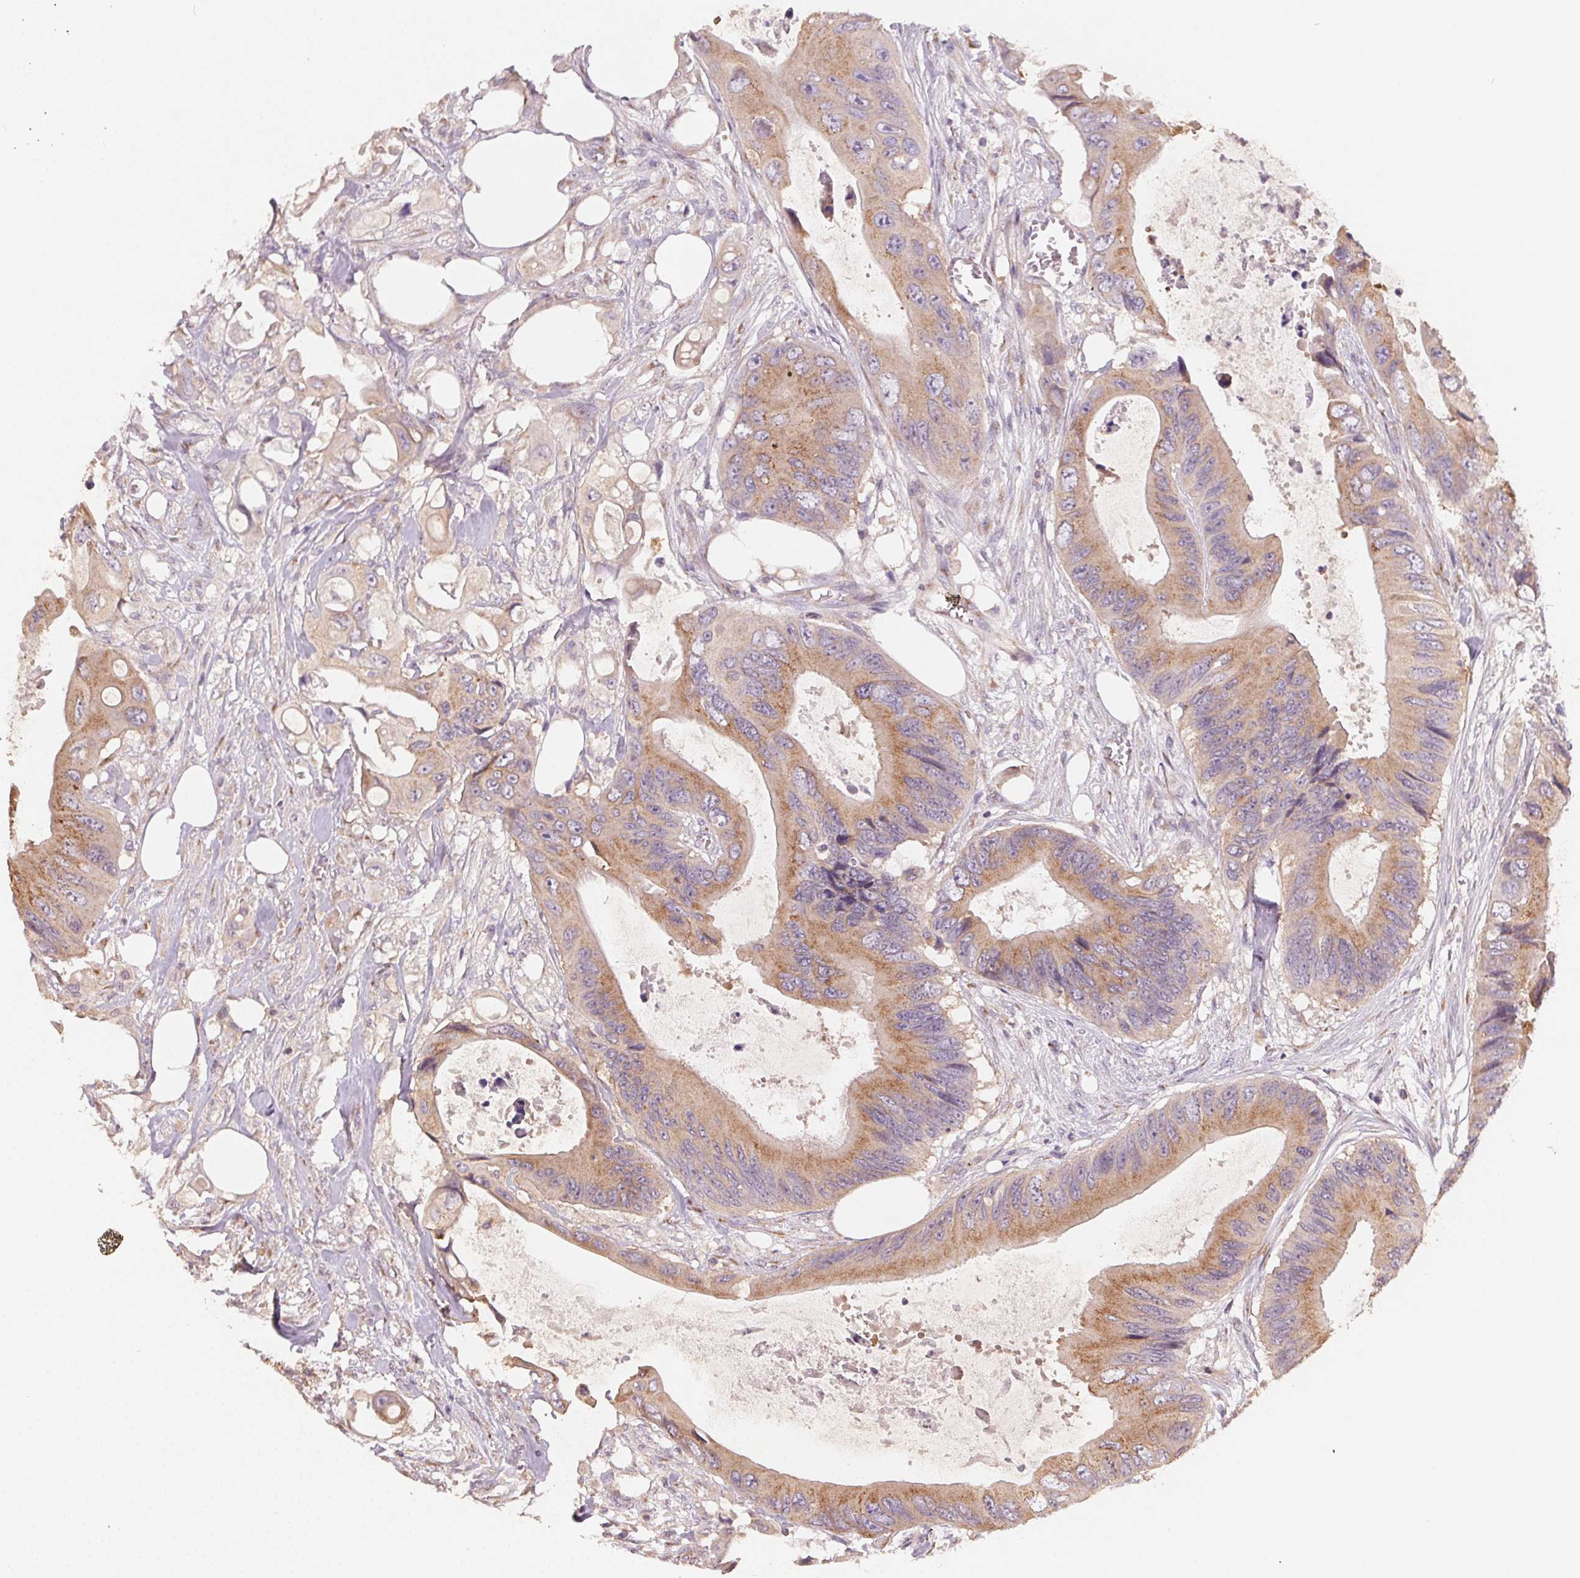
{"staining": {"intensity": "moderate", "quantity": ">75%", "location": "cytoplasmic/membranous"}, "tissue": "colorectal cancer", "cell_type": "Tumor cells", "image_type": "cancer", "snomed": [{"axis": "morphology", "description": "Adenocarcinoma, NOS"}, {"axis": "topography", "description": "Rectum"}], "caption": "Immunohistochemical staining of human colorectal cancer (adenocarcinoma) demonstrates medium levels of moderate cytoplasmic/membranous expression in approximately >75% of tumor cells.", "gene": "AP1S1", "patient": {"sex": "male", "age": 63}}